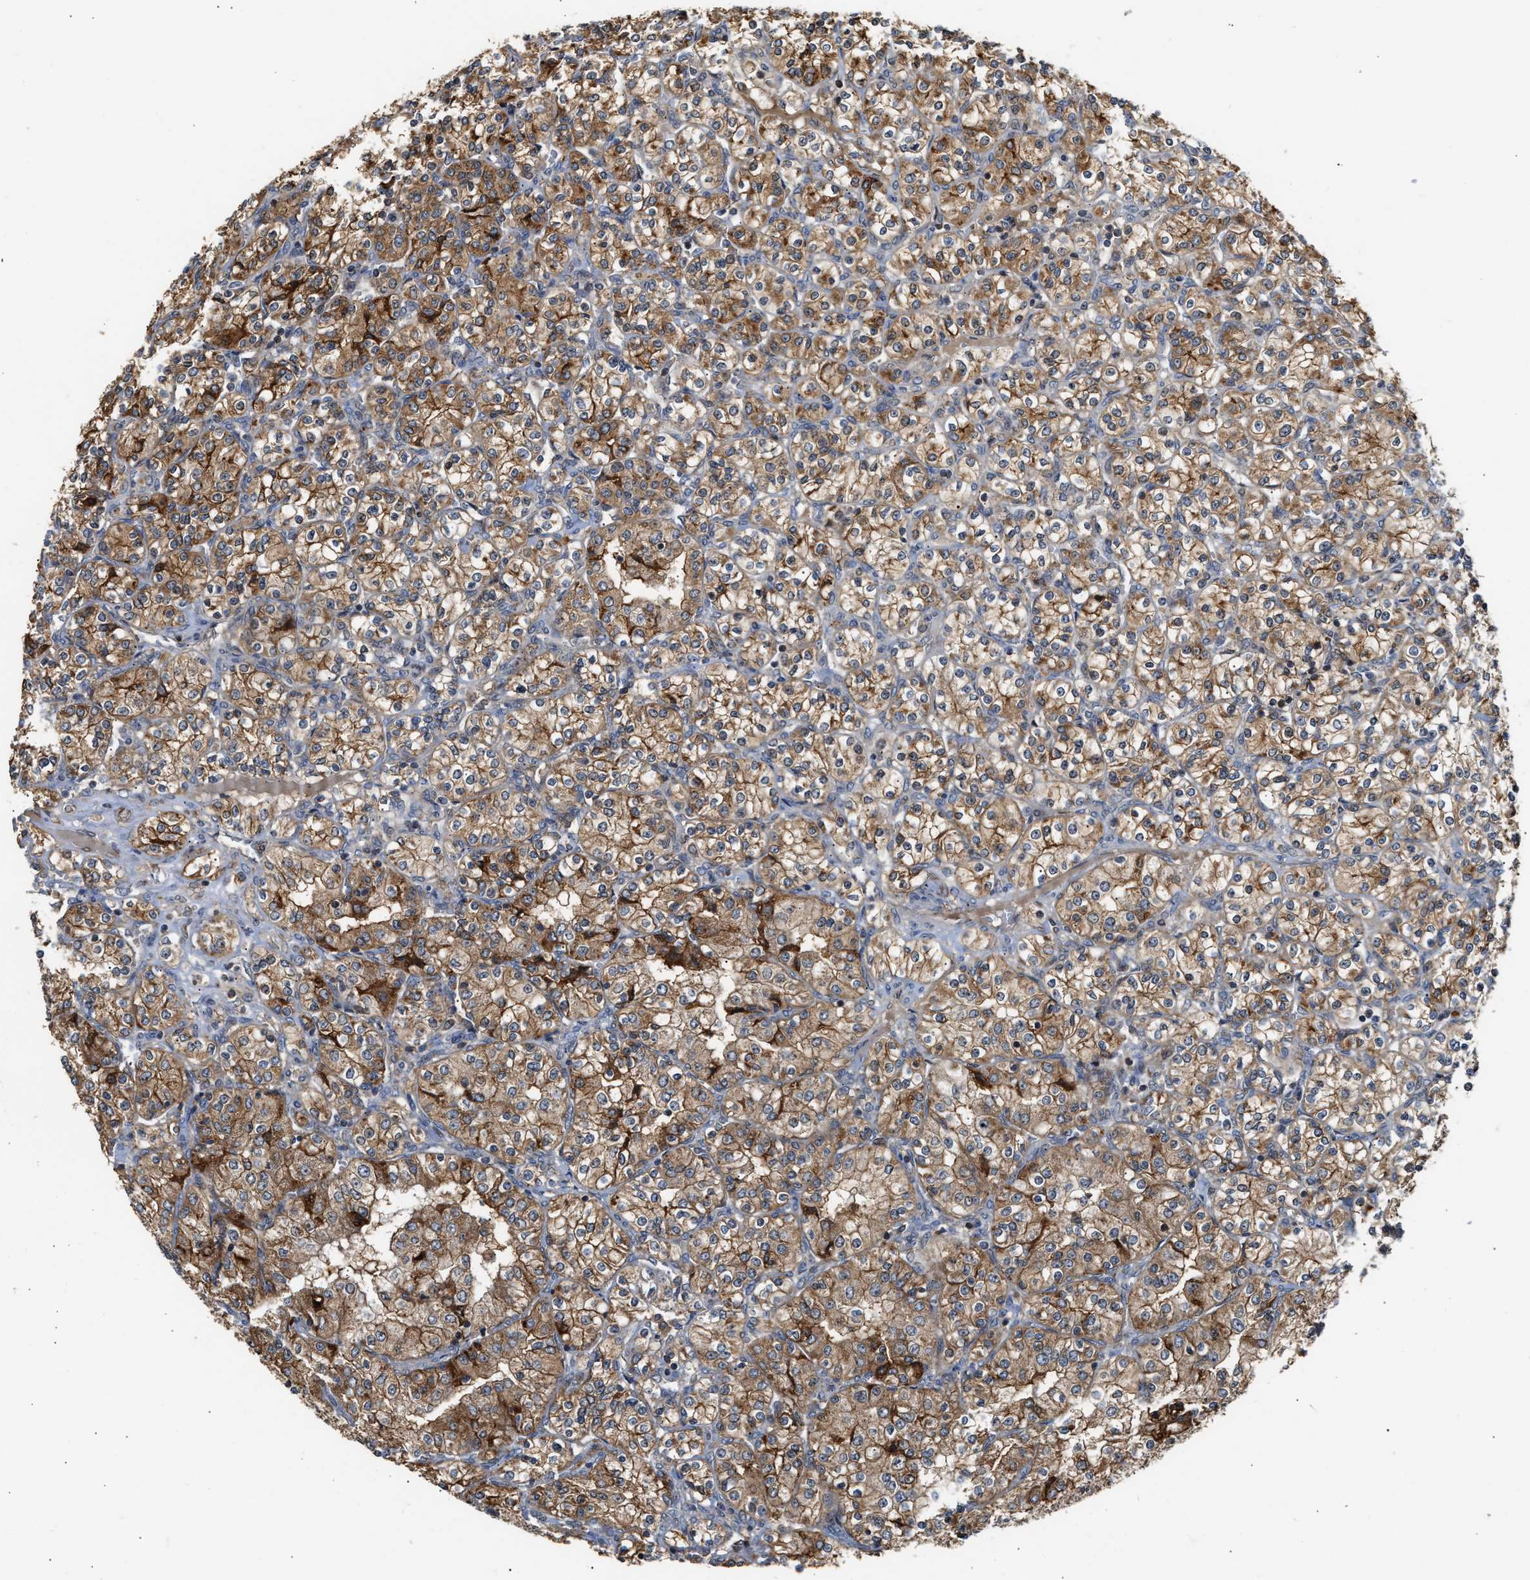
{"staining": {"intensity": "moderate", "quantity": ">75%", "location": "cytoplasmic/membranous"}, "tissue": "renal cancer", "cell_type": "Tumor cells", "image_type": "cancer", "snomed": [{"axis": "morphology", "description": "Adenocarcinoma, NOS"}, {"axis": "topography", "description": "Kidney"}], "caption": "This is a photomicrograph of immunohistochemistry staining of renal cancer (adenocarcinoma), which shows moderate staining in the cytoplasmic/membranous of tumor cells.", "gene": "EXTL2", "patient": {"sex": "male", "age": 77}}